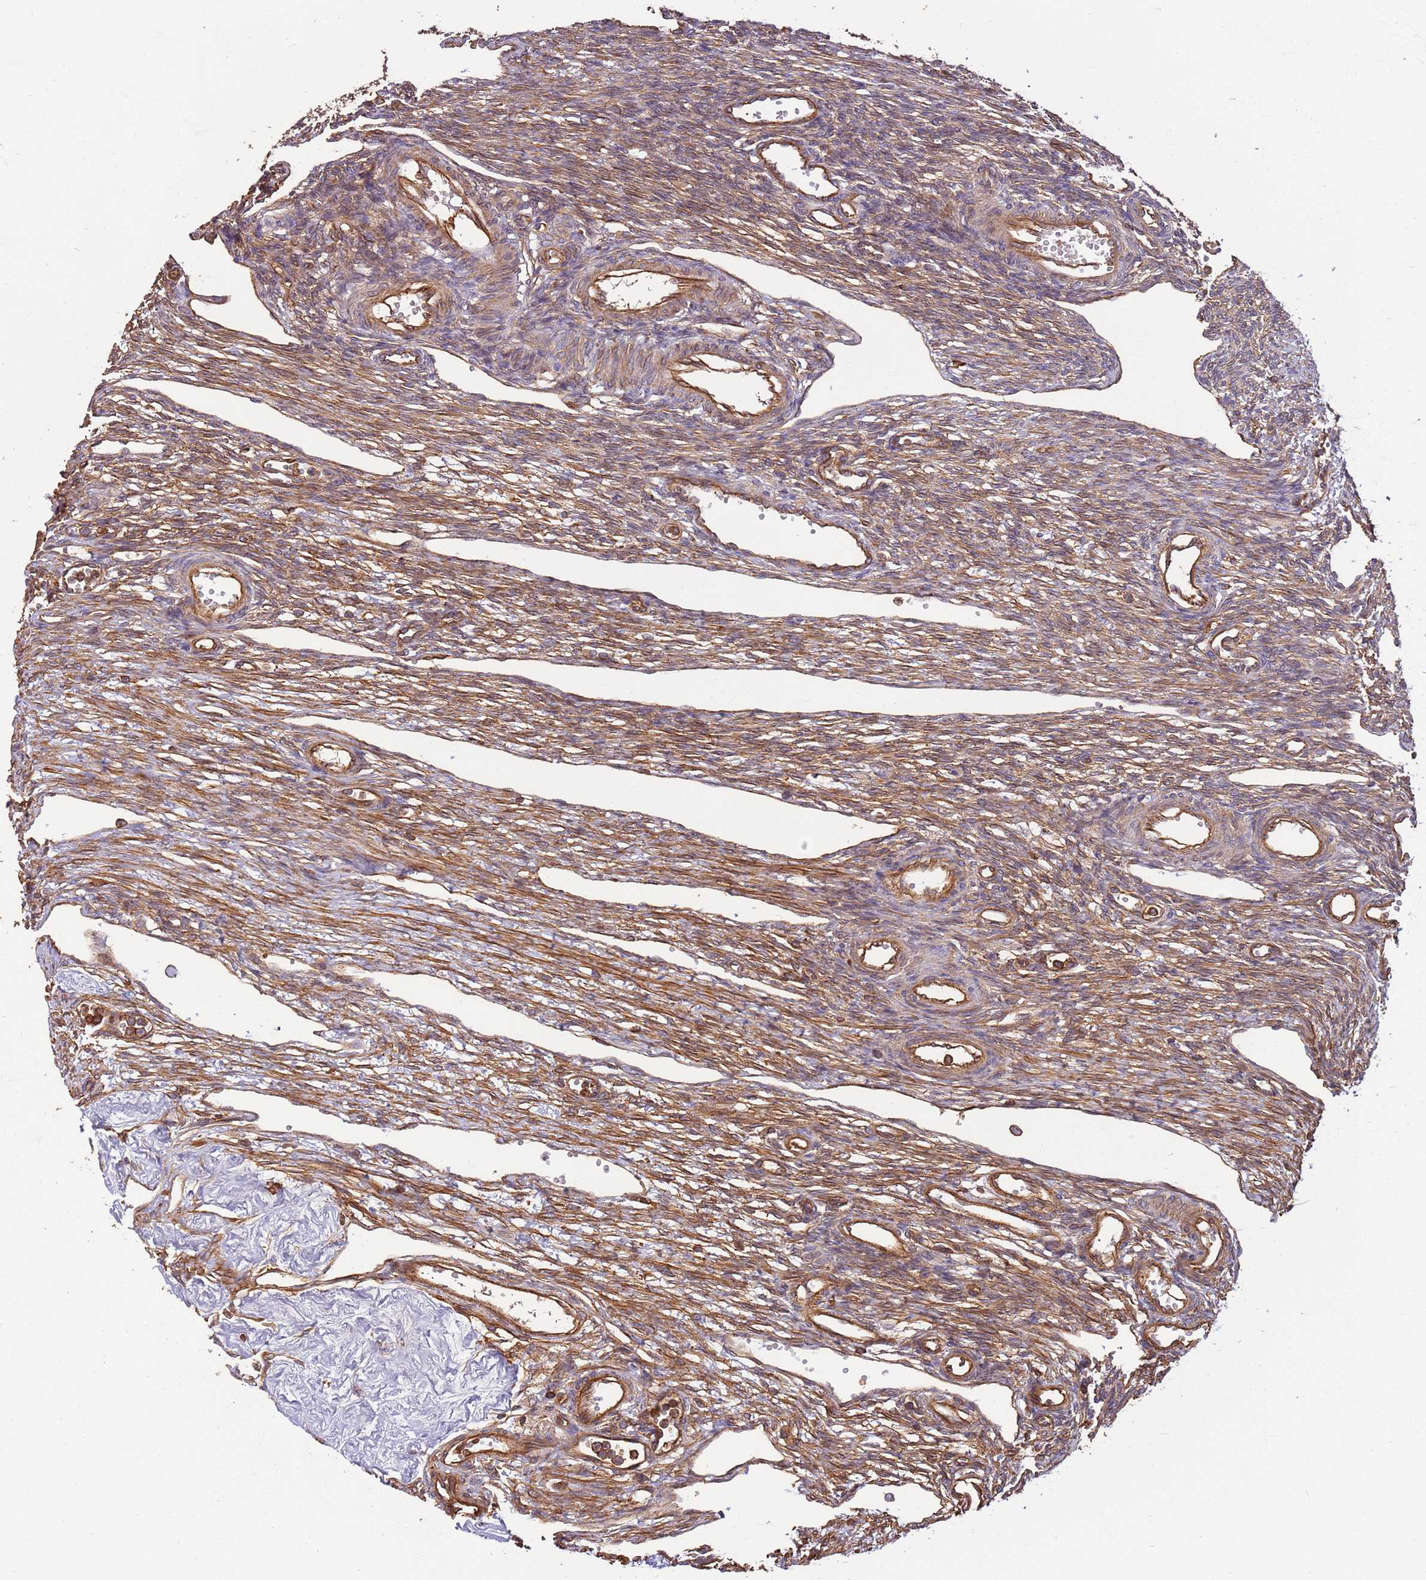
{"staining": {"intensity": "moderate", "quantity": ">75%", "location": "cytoplasmic/membranous"}, "tissue": "ovary", "cell_type": "Ovarian stroma cells", "image_type": "normal", "snomed": [{"axis": "morphology", "description": "Normal tissue, NOS"}, {"axis": "morphology", "description": "Cyst, NOS"}, {"axis": "topography", "description": "Ovary"}], "caption": "This histopathology image exhibits immunohistochemistry staining of unremarkable ovary, with medium moderate cytoplasmic/membranous positivity in about >75% of ovarian stroma cells.", "gene": "ACVR2A", "patient": {"sex": "female", "age": 33}}